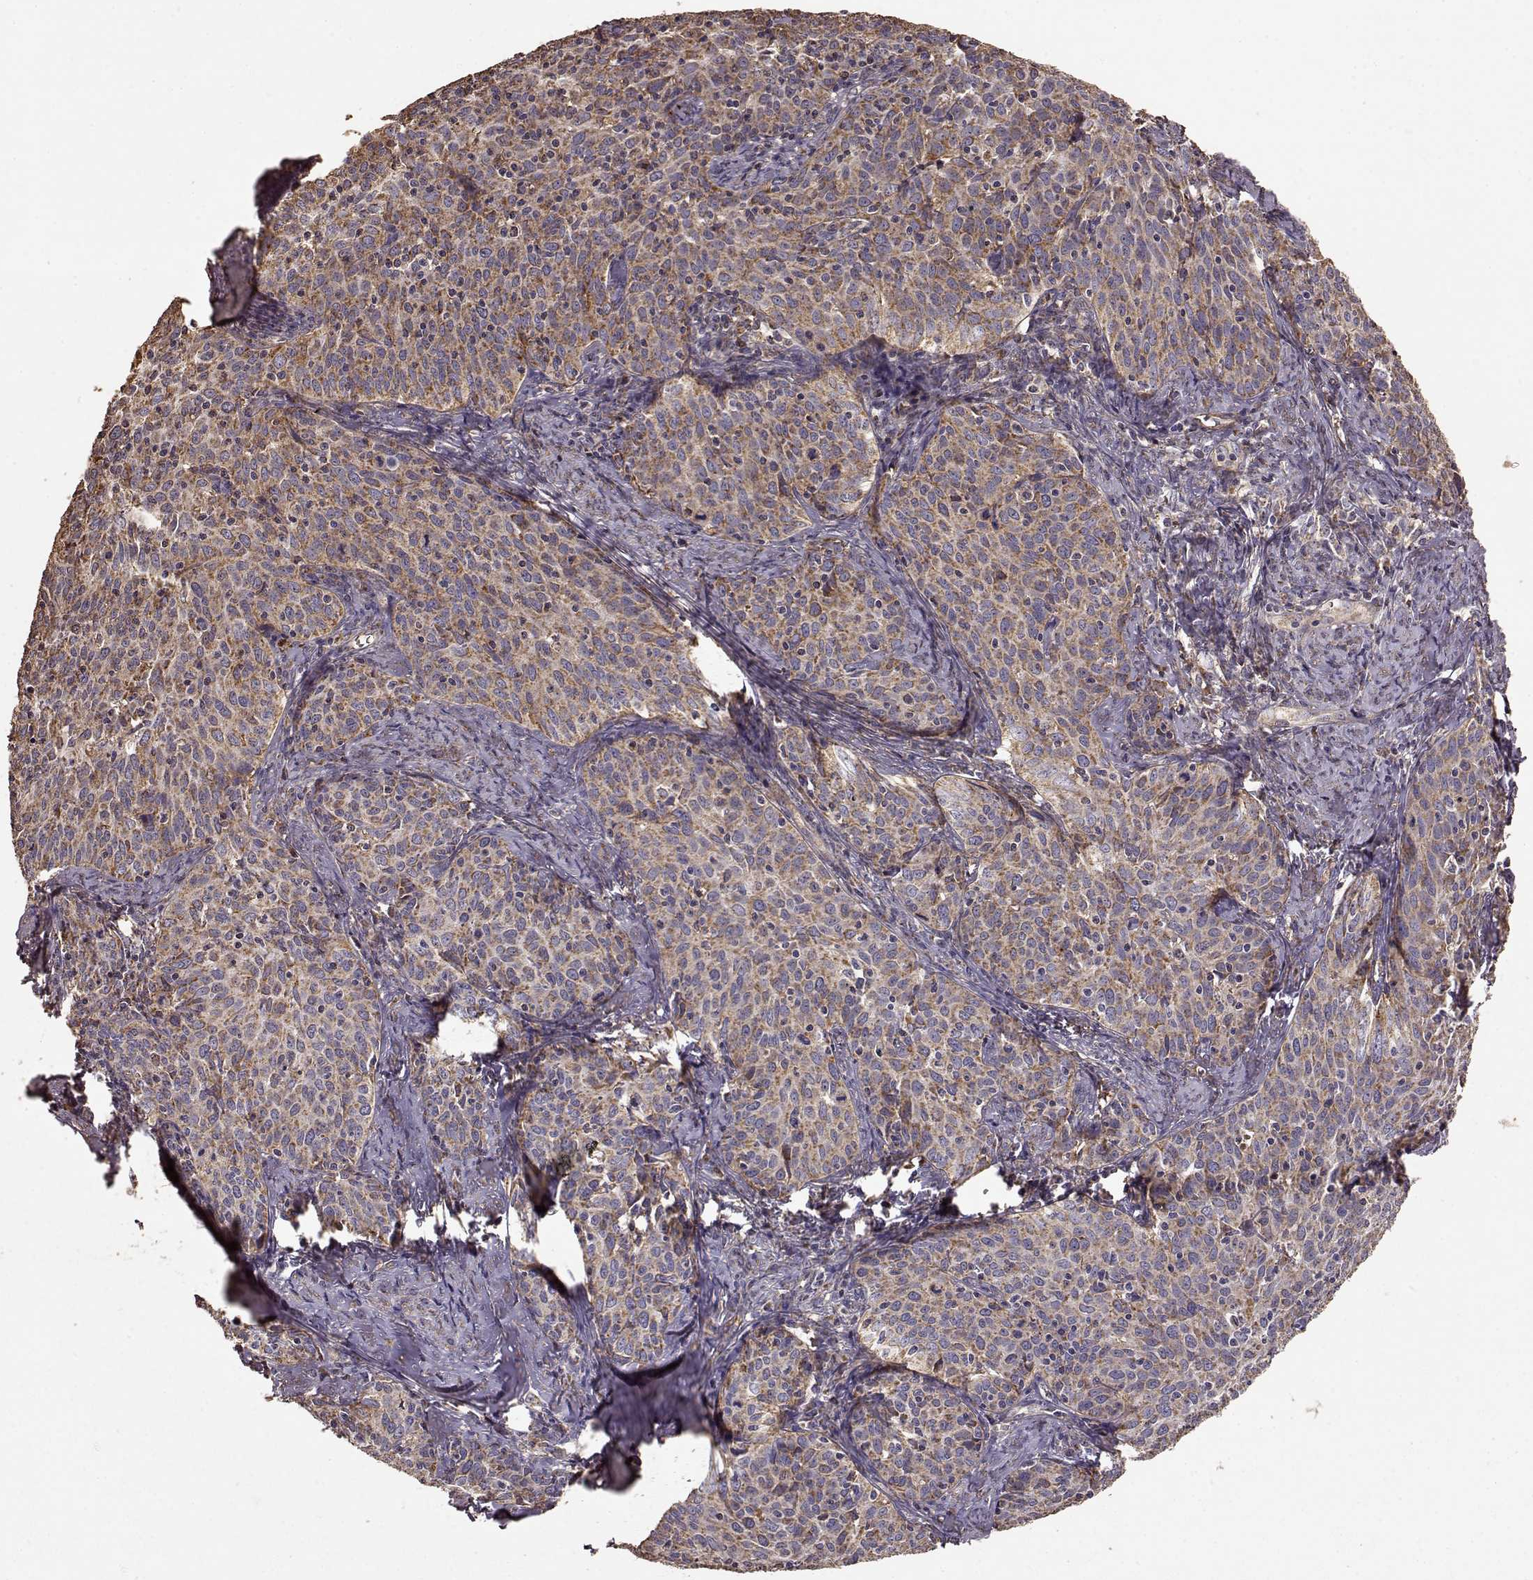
{"staining": {"intensity": "moderate", "quantity": ">75%", "location": "cytoplasmic/membranous"}, "tissue": "cervical cancer", "cell_type": "Tumor cells", "image_type": "cancer", "snomed": [{"axis": "morphology", "description": "Squamous cell carcinoma, NOS"}, {"axis": "topography", "description": "Cervix"}], "caption": "This is an image of IHC staining of cervical cancer (squamous cell carcinoma), which shows moderate staining in the cytoplasmic/membranous of tumor cells.", "gene": "PTGES2", "patient": {"sex": "female", "age": 62}}